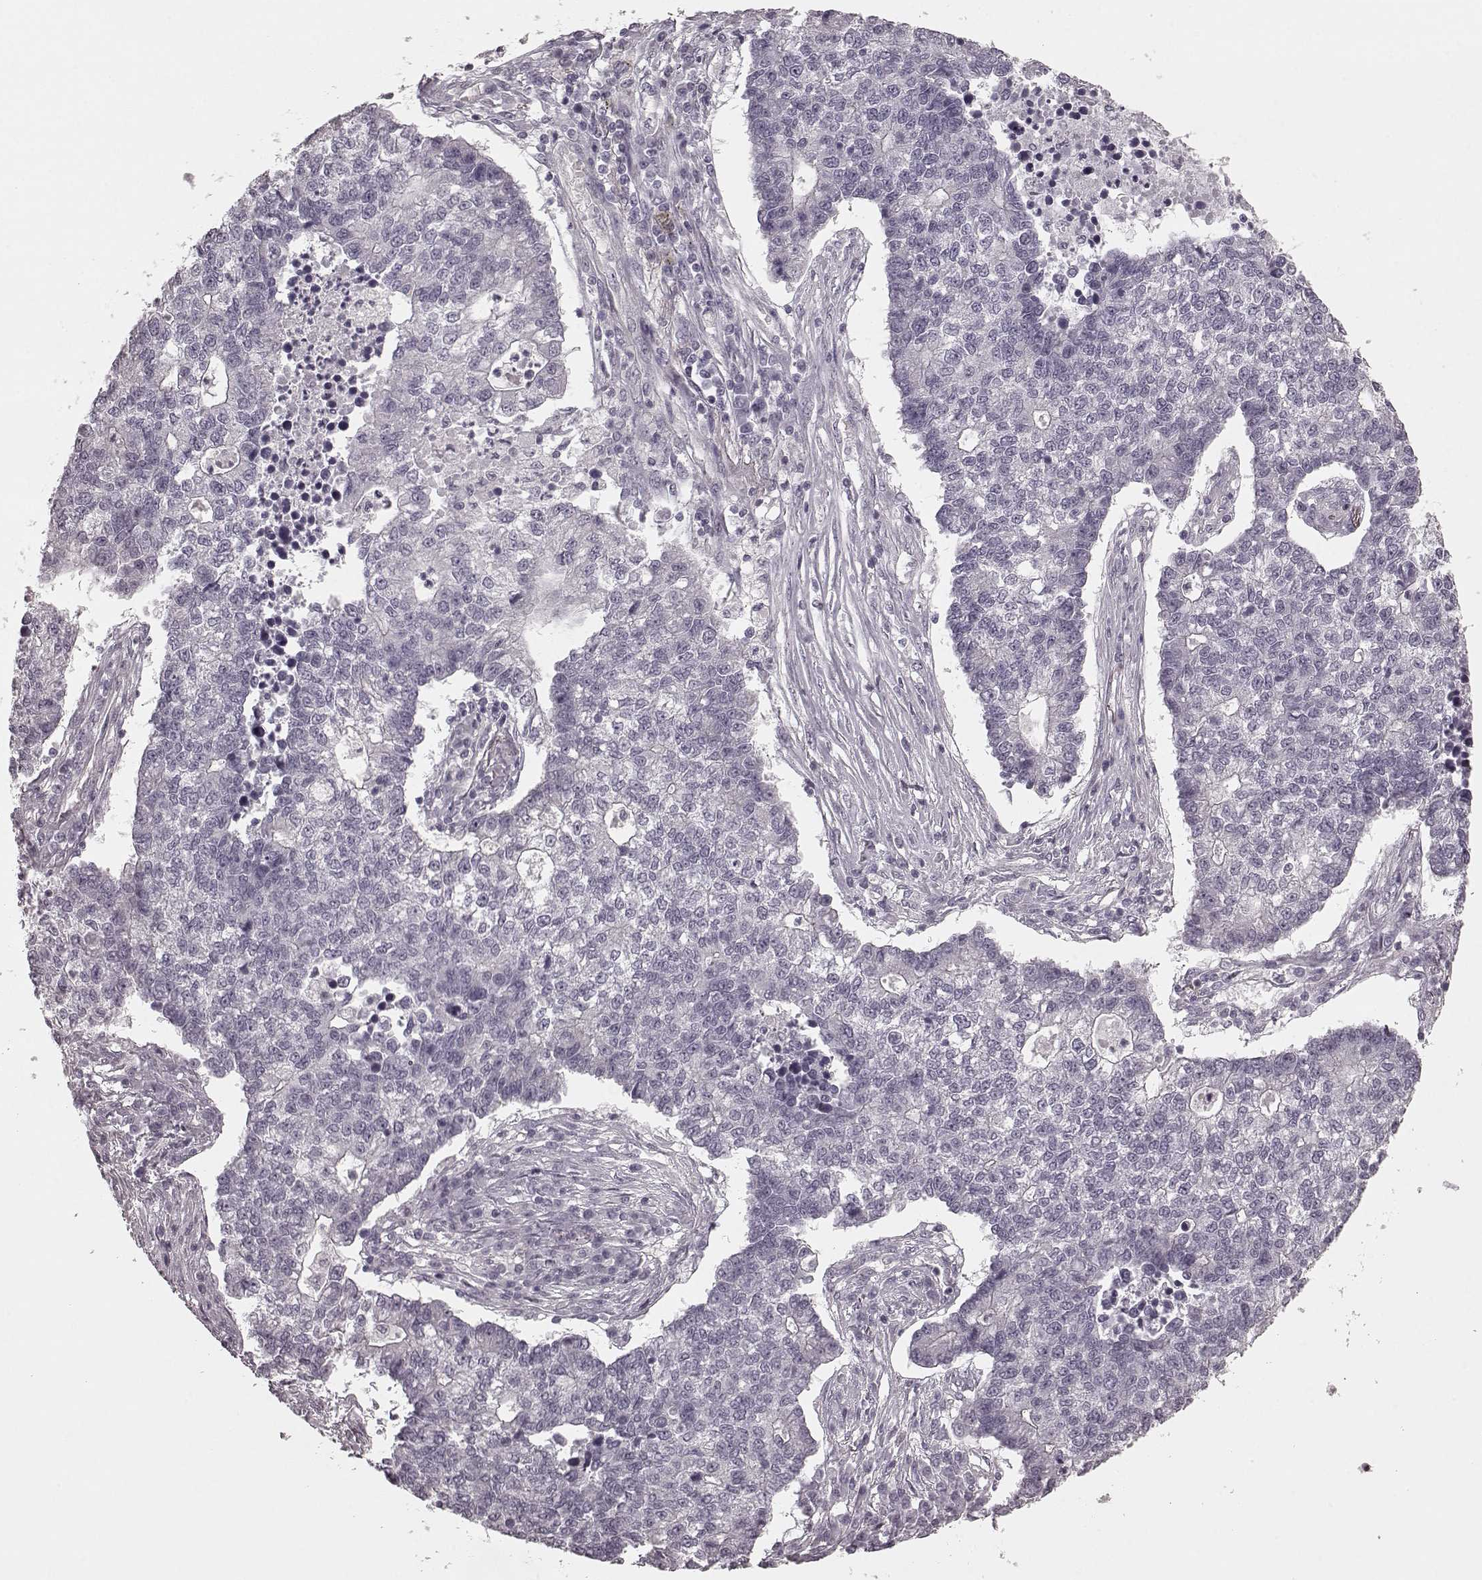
{"staining": {"intensity": "negative", "quantity": "none", "location": "none"}, "tissue": "lung cancer", "cell_type": "Tumor cells", "image_type": "cancer", "snomed": [{"axis": "morphology", "description": "Adenocarcinoma, NOS"}, {"axis": "topography", "description": "Lung"}], "caption": "An image of lung cancer (adenocarcinoma) stained for a protein displays no brown staining in tumor cells.", "gene": "PRKCE", "patient": {"sex": "male", "age": 57}}